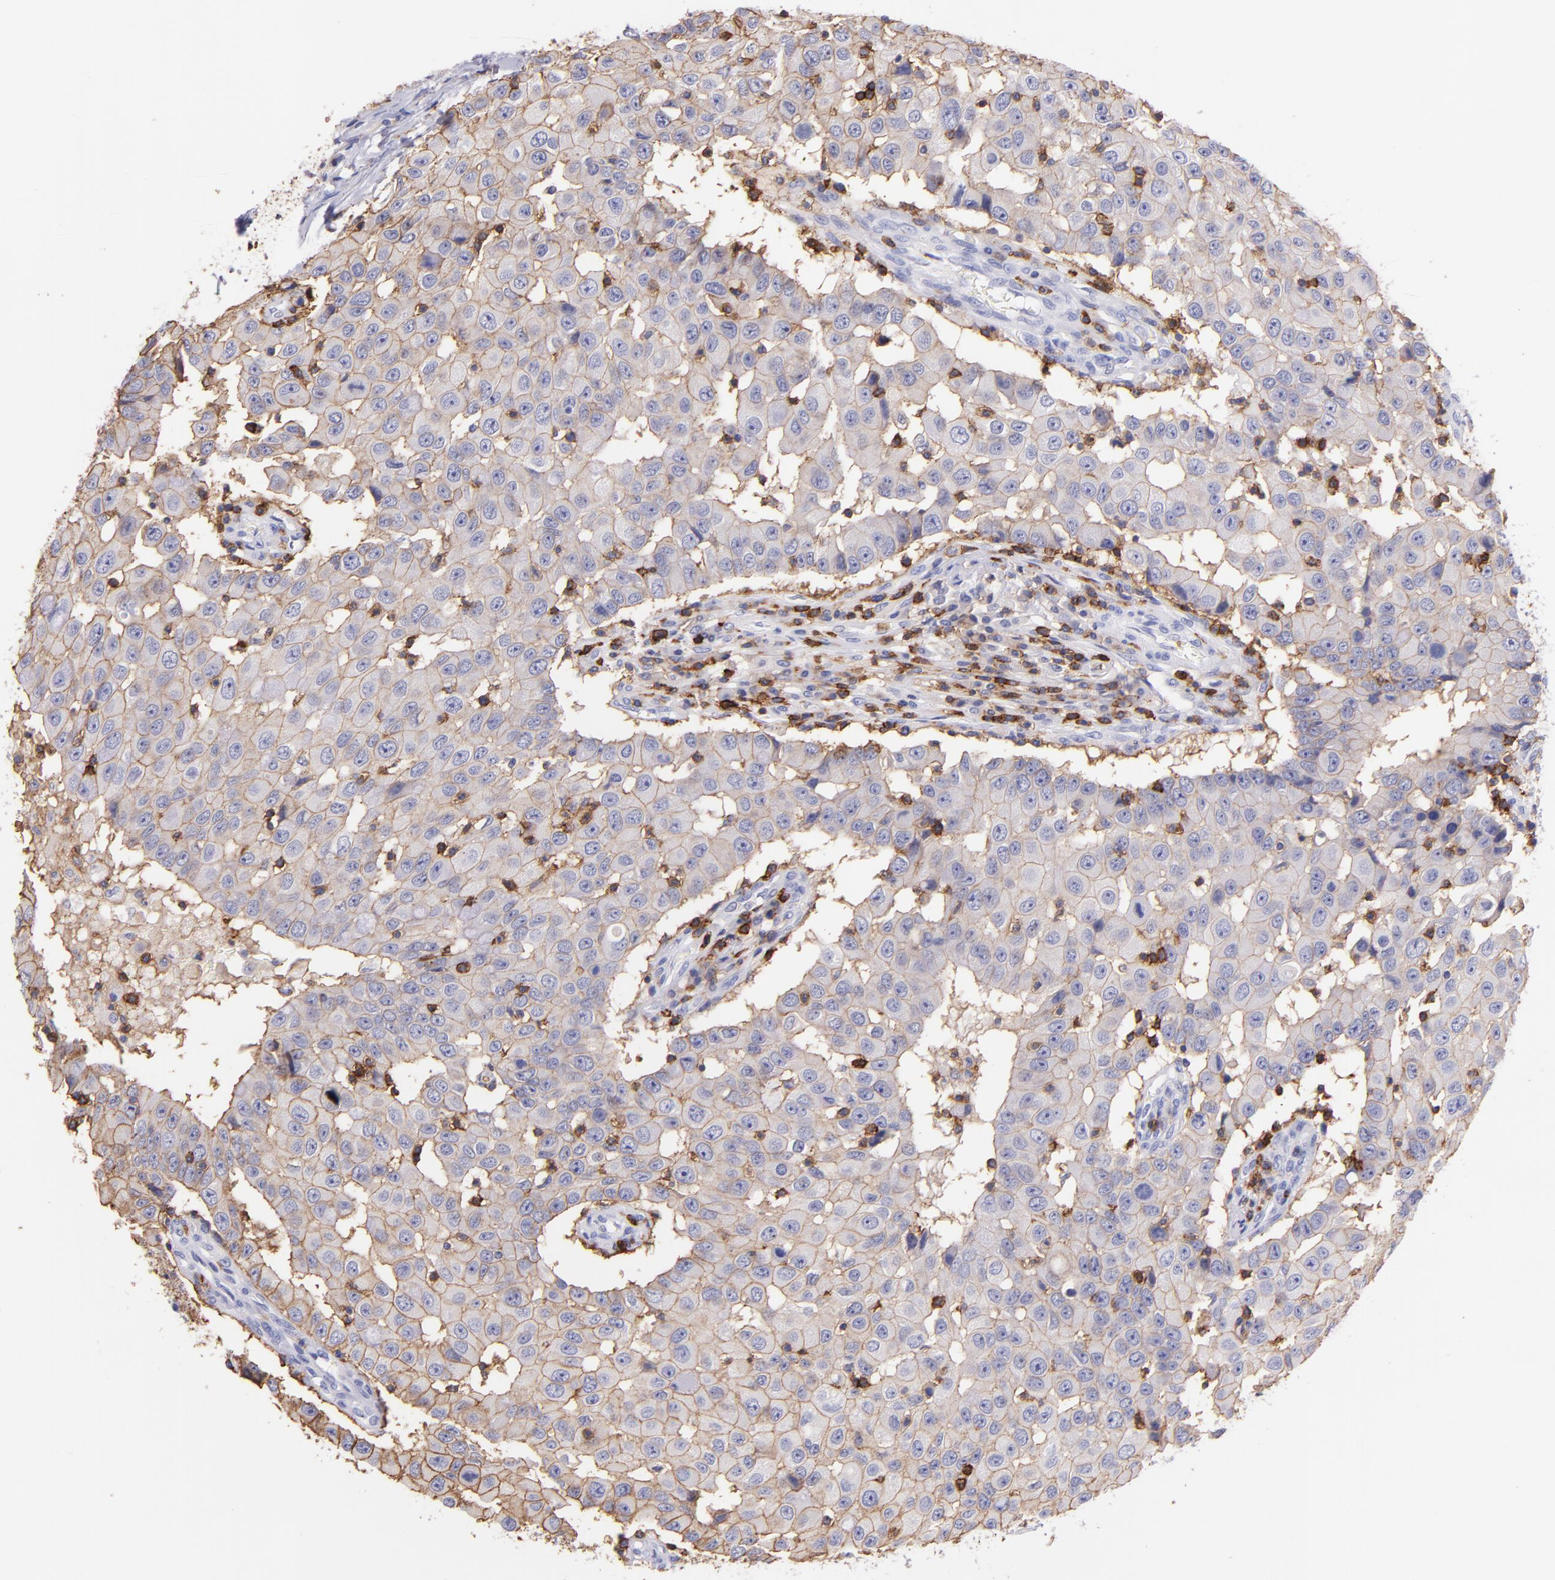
{"staining": {"intensity": "weak", "quantity": "25%-75%", "location": "cytoplasmic/membranous"}, "tissue": "breast cancer", "cell_type": "Tumor cells", "image_type": "cancer", "snomed": [{"axis": "morphology", "description": "Duct carcinoma"}, {"axis": "topography", "description": "Breast"}], "caption": "Tumor cells display low levels of weak cytoplasmic/membranous staining in approximately 25%-75% of cells in breast infiltrating ductal carcinoma.", "gene": "SPN", "patient": {"sex": "female", "age": 27}}